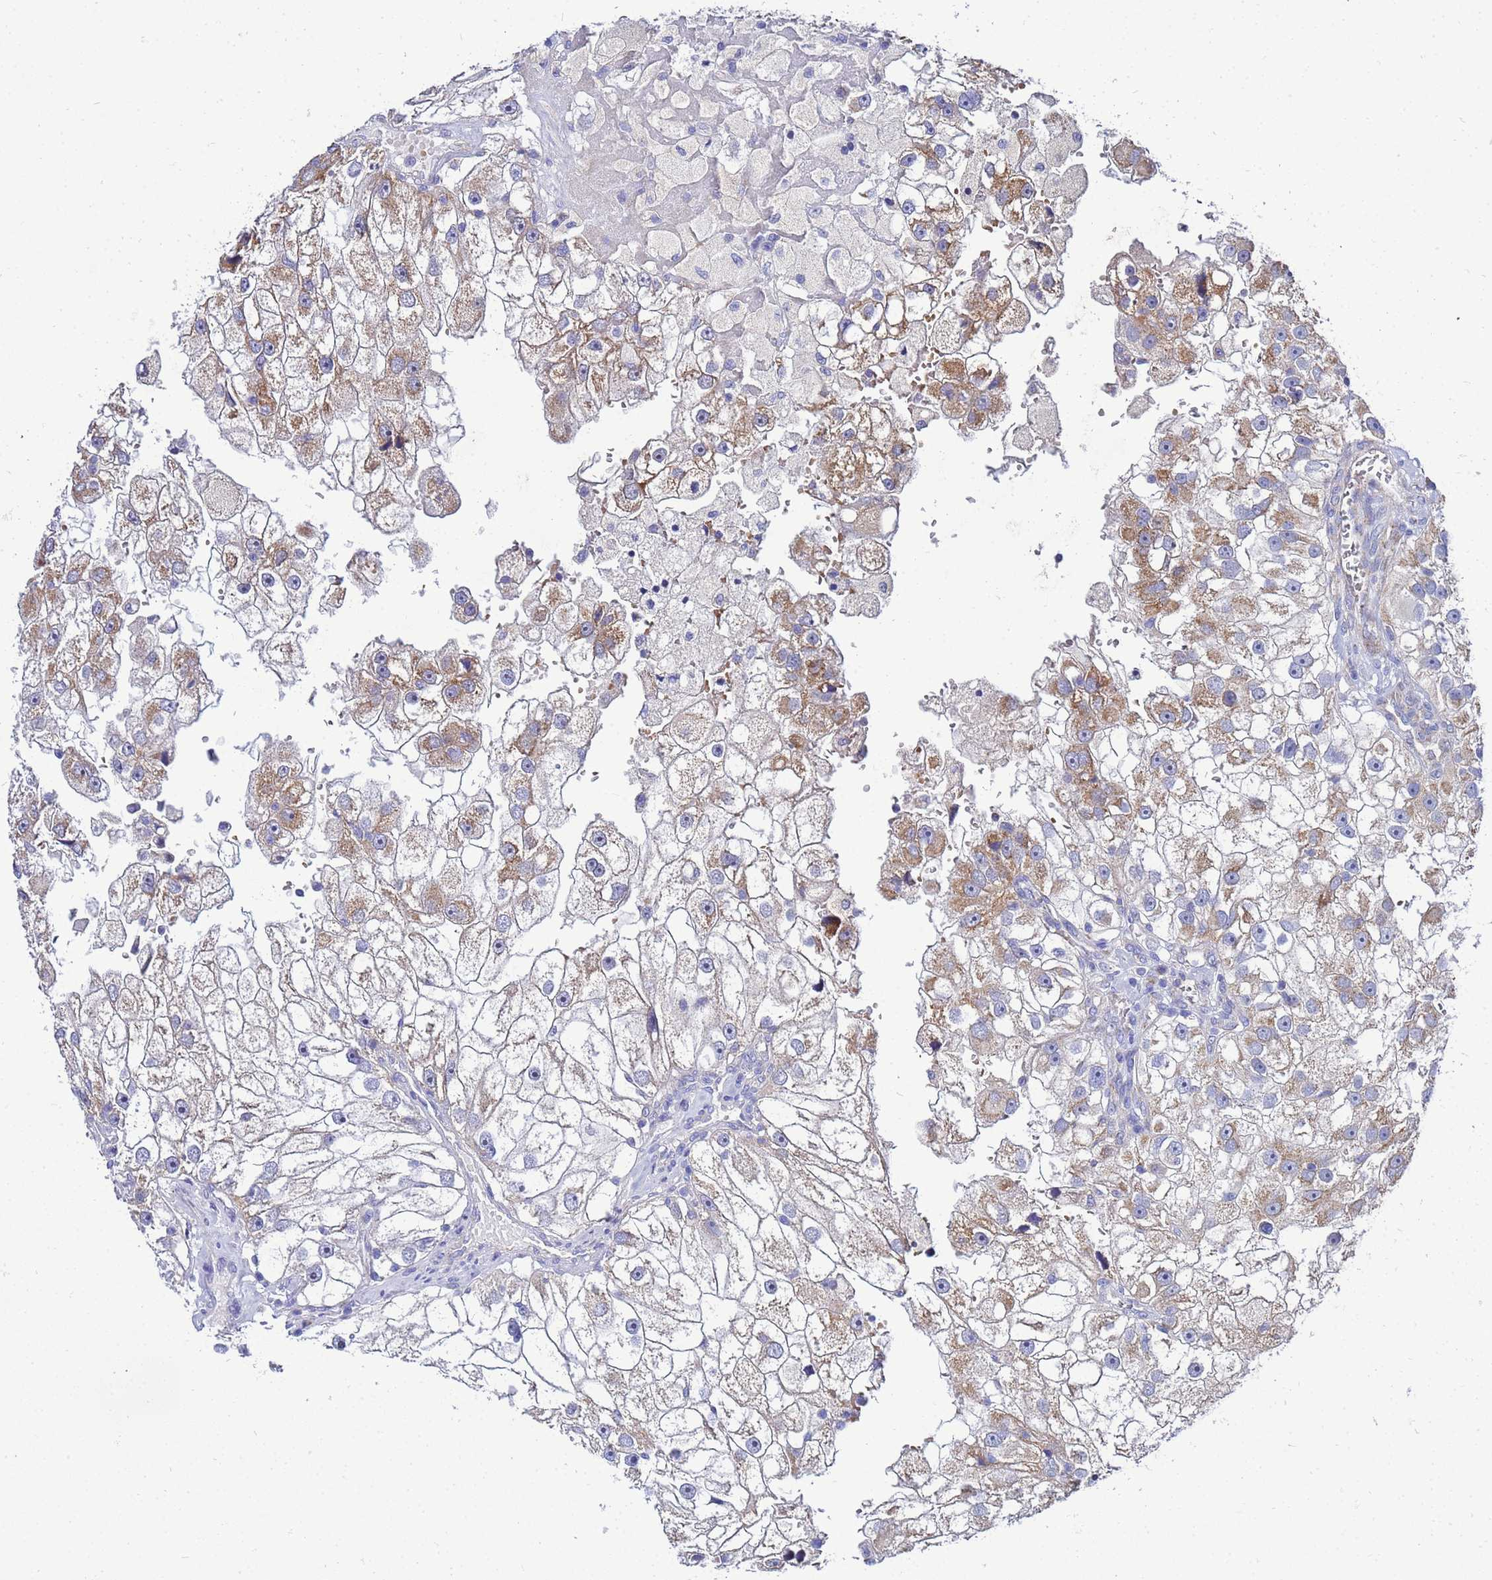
{"staining": {"intensity": "moderate", "quantity": "25%-75%", "location": "cytoplasmic/membranous"}, "tissue": "renal cancer", "cell_type": "Tumor cells", "image_type": "cancer", "snomed": [{"axis": "morphology", "description": "Adenocarcinoma, NOS"}, {"axis": "topography", "description": "Kidney"}], "caption": "IHC histopathology image of neoplastic tissue: human adenocarcinoma (renal) stained using immunohistochemistry displays medium levels of moderate protein expression localized specifically in the cytoplasmic/membranous of tumor cells, appearing as a cytoplasmic/membranous brown color.", "gene": "FAHD2A", "patient": {"sex": "male", "age": 63}}